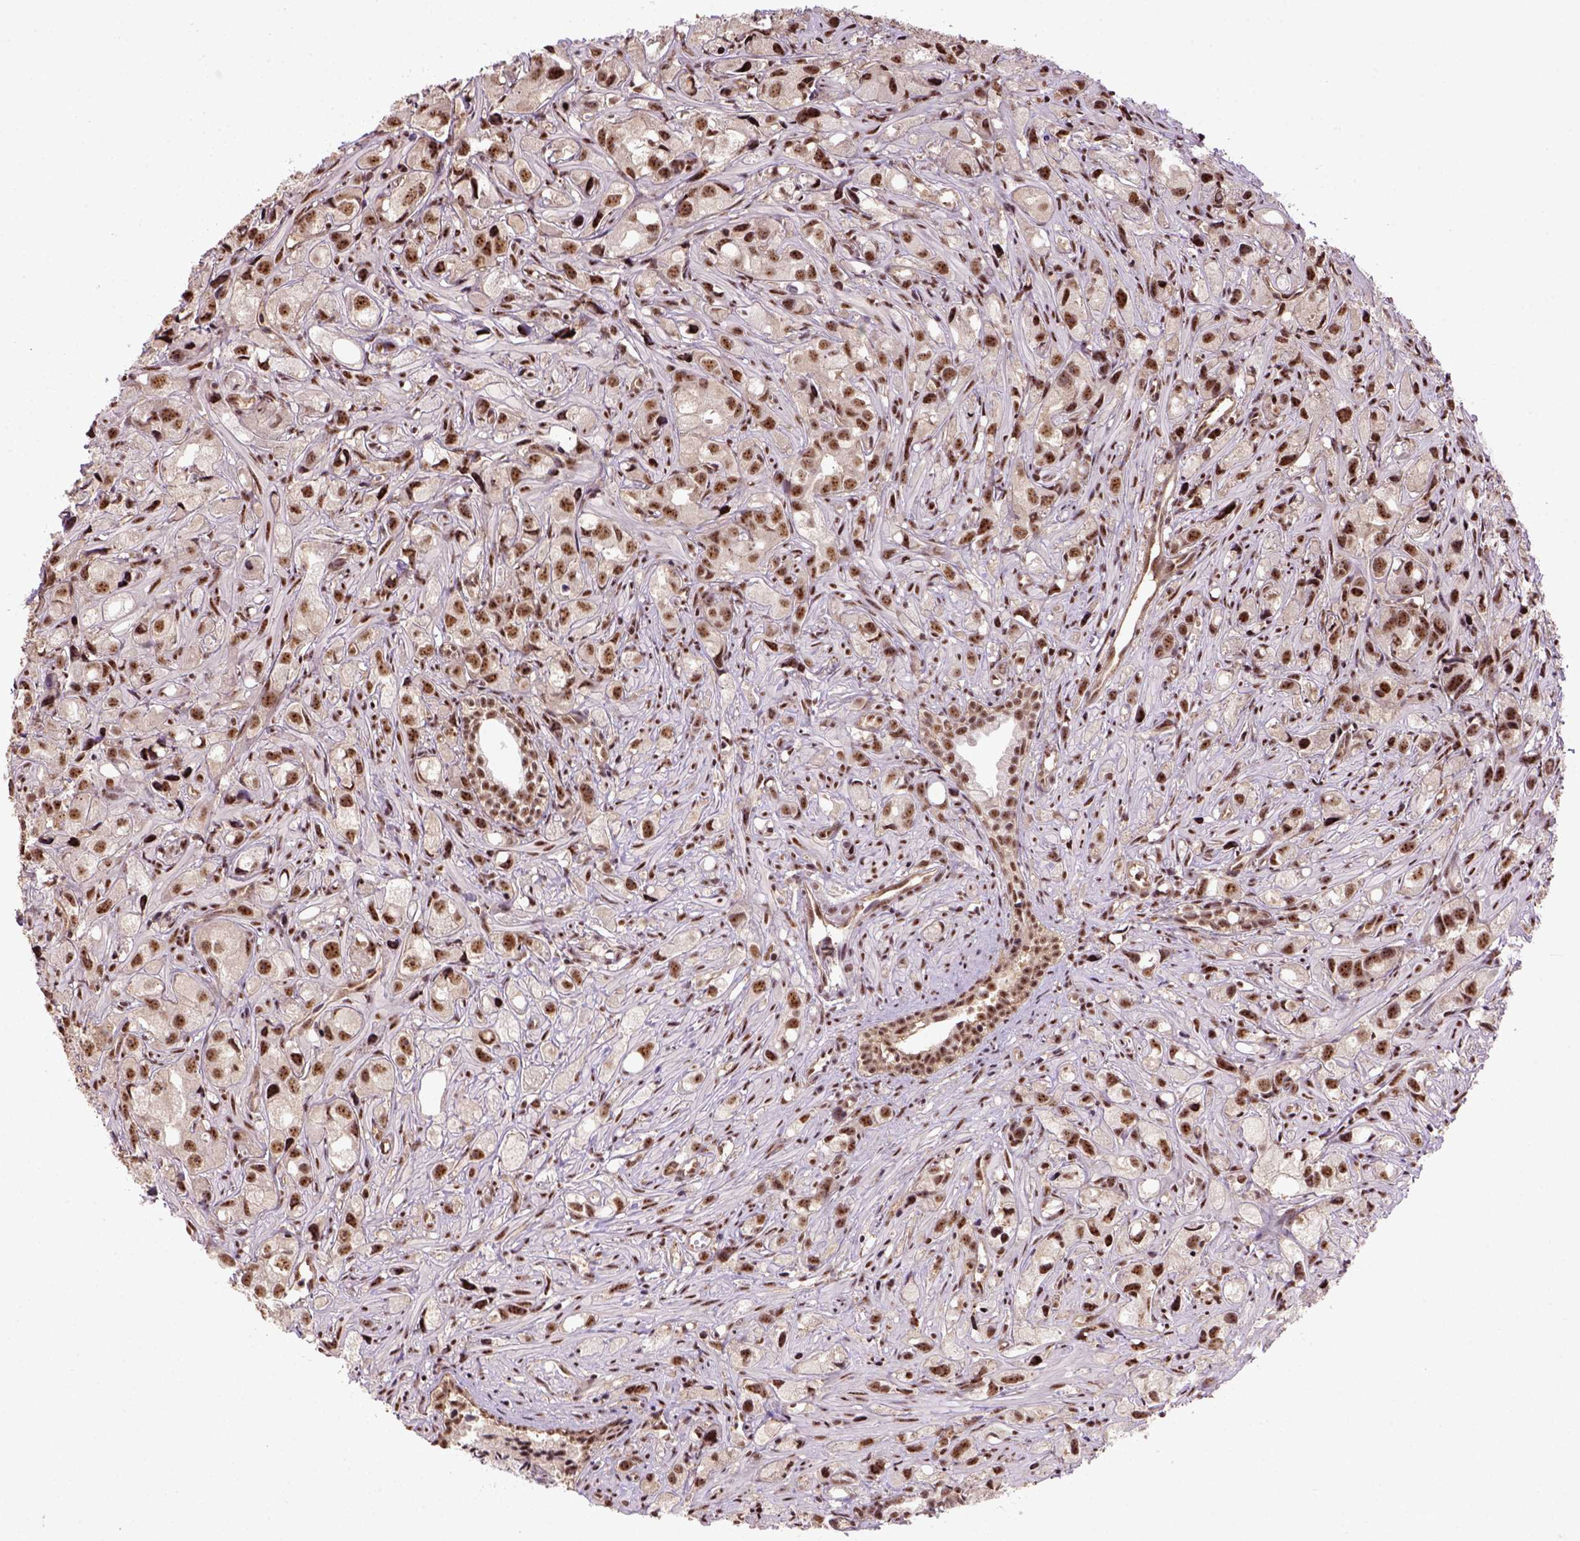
{"staining": {"intensity": "moderate", "quantity": ">75%", "location": "nuclear"}, "tissue": "prostate cancer", "cell_type": "Tumor cells", "image_type": "cancer", "snomed": [{"axis": "morphology", "description": "Adenocarcinoma, High grade"}, {"axis": "topography", "description": "Prostate"}], "caption": "Human prostate adenocarcinoma (high-grade) stained for a protein (brown) displays moderate nuclear positive expression in approximately >75% of tumor cells.", "gene": "PPIG", "patient": {"sex": "male", "age": 75}}